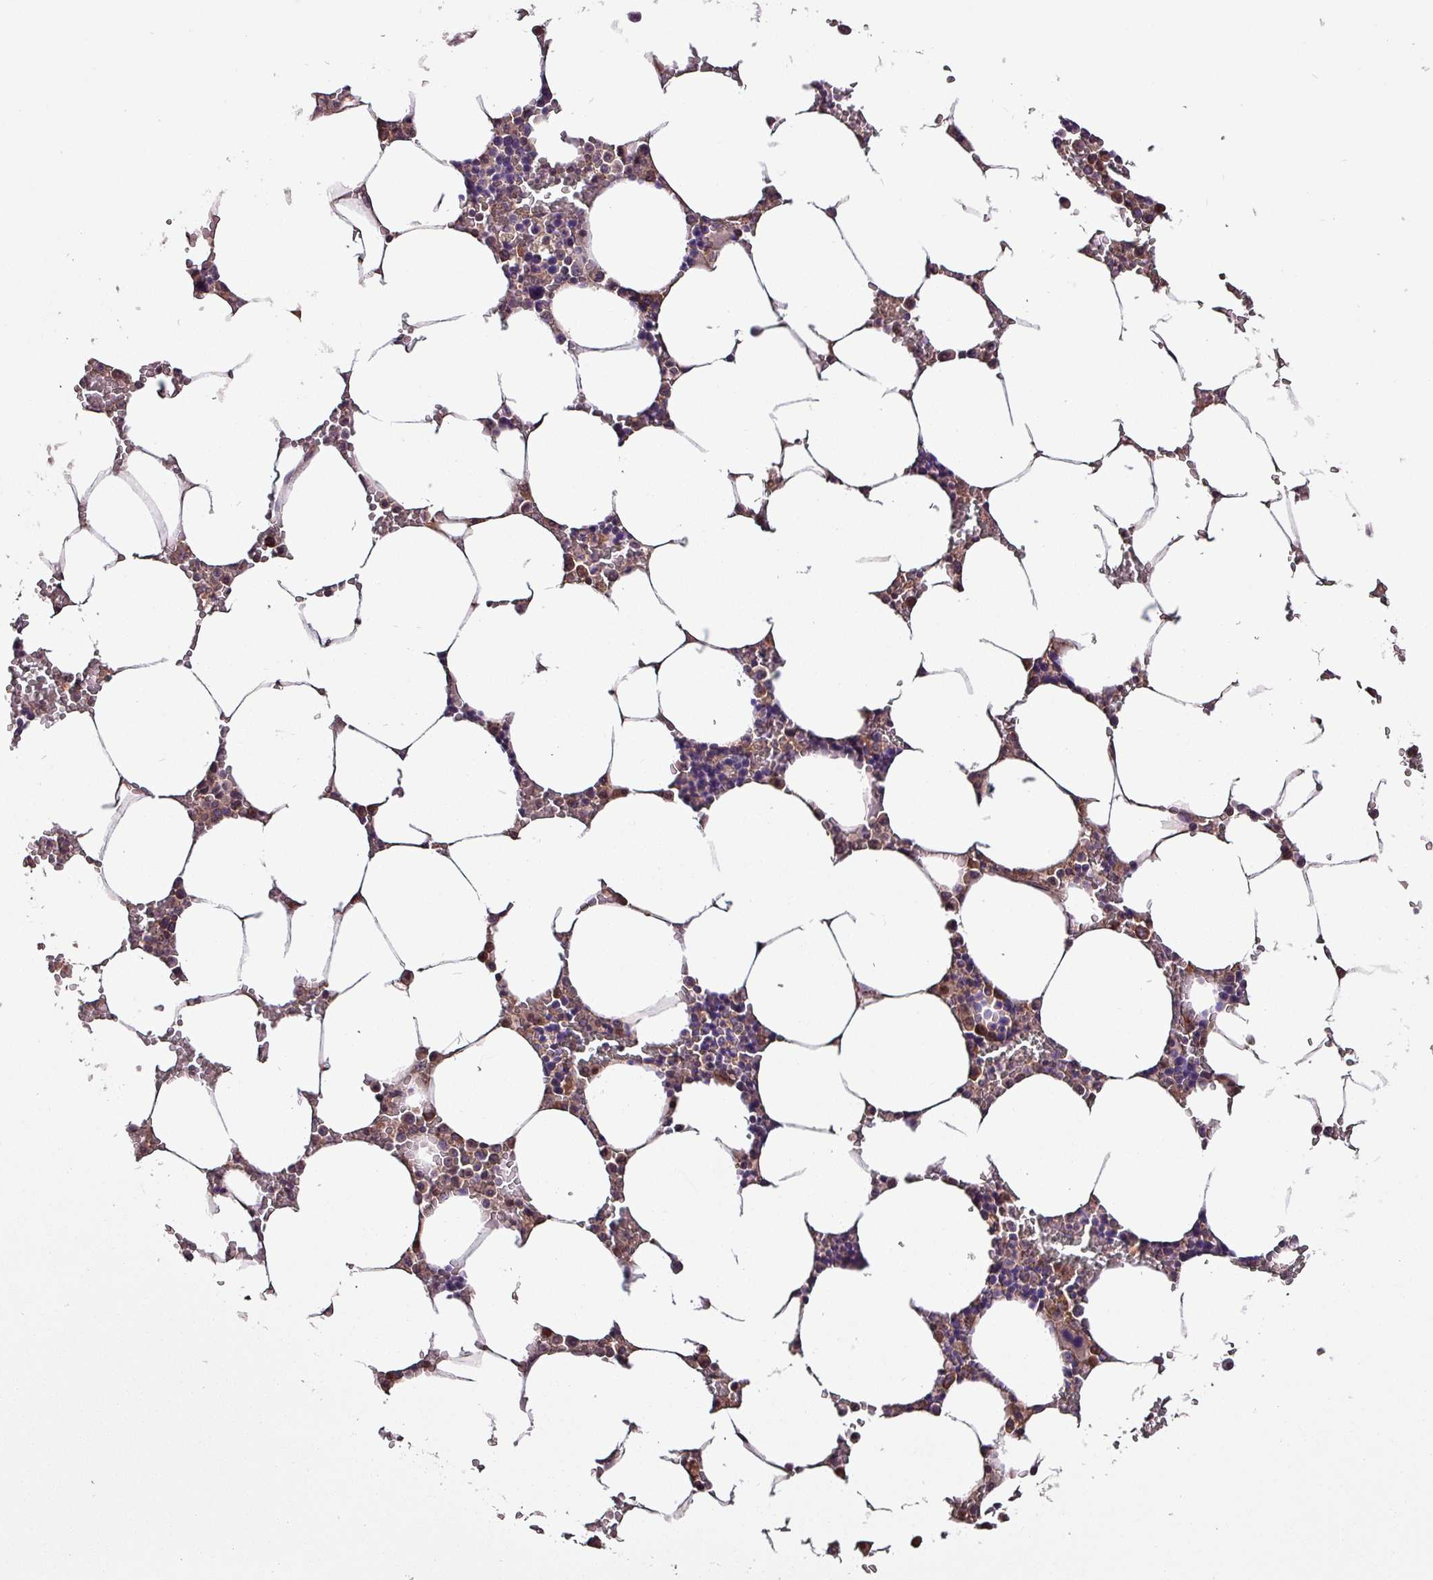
{"staining": {"intensity": "weak", "quantity": "25%-75%", "location": "cytoplasmic/membranous"}, "tissue": "bone marrow", "cell_type": "Hematopoietic cells", "image_type": "normal", "snomed": [{"axis": "morphology", "description": "Normal tissue, NOS"}, {"axis": "topography", "description": "Bone marrow"}], "caption": "Bone marrow stained with DAB IHC displays low levels of weak cytoplasmic/membranous staining in about 25%-75% of hematopoietic cells. The staining was performed using DAB, with brown indicating positive protein expression. Nuclei are stained blue with hematoxylin.", "gene": "PAFAH1B2", "patient": {"sex": "male", "age": 70}}